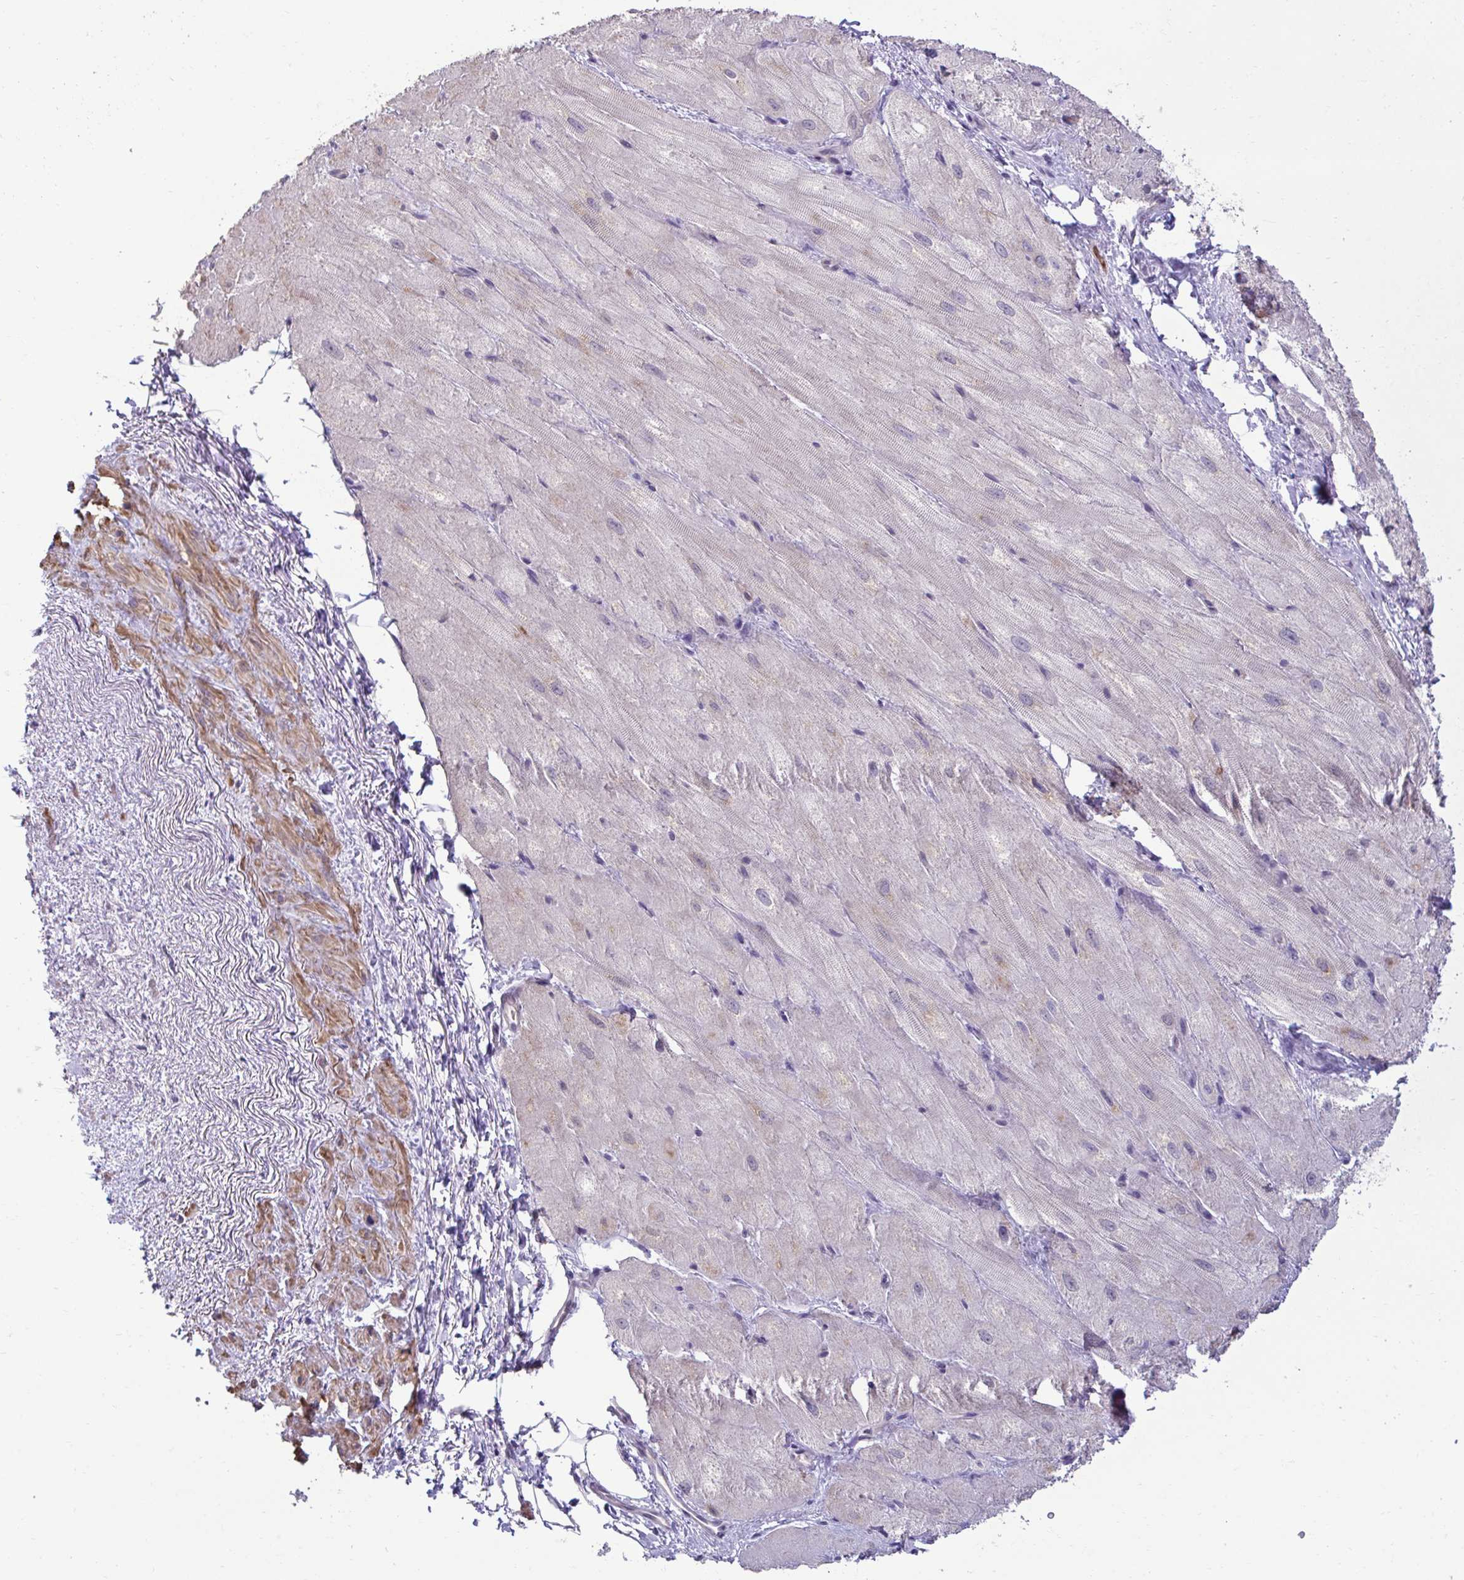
{"staining": {"intensity": "moderate", "quantity": "<25%", "location": "cytoplasmic/membranous"}, "tissue": "heart muscle", "cell_type": "Cardiomyocytes", "image_type": "normal", "snomed": [{"axis": "morphology", "description": "Normal tissue, NOS"}, {"axis": "topography", "description": "Heart"}], "caption": "Moderate cytoplasmic/membranous expression for a protein is seen in about <25% of cardiomyocytes of normal heart muscle using IHC.", "gene": "SLC30A3", "patient": {"sex": "male", "age": 62}}